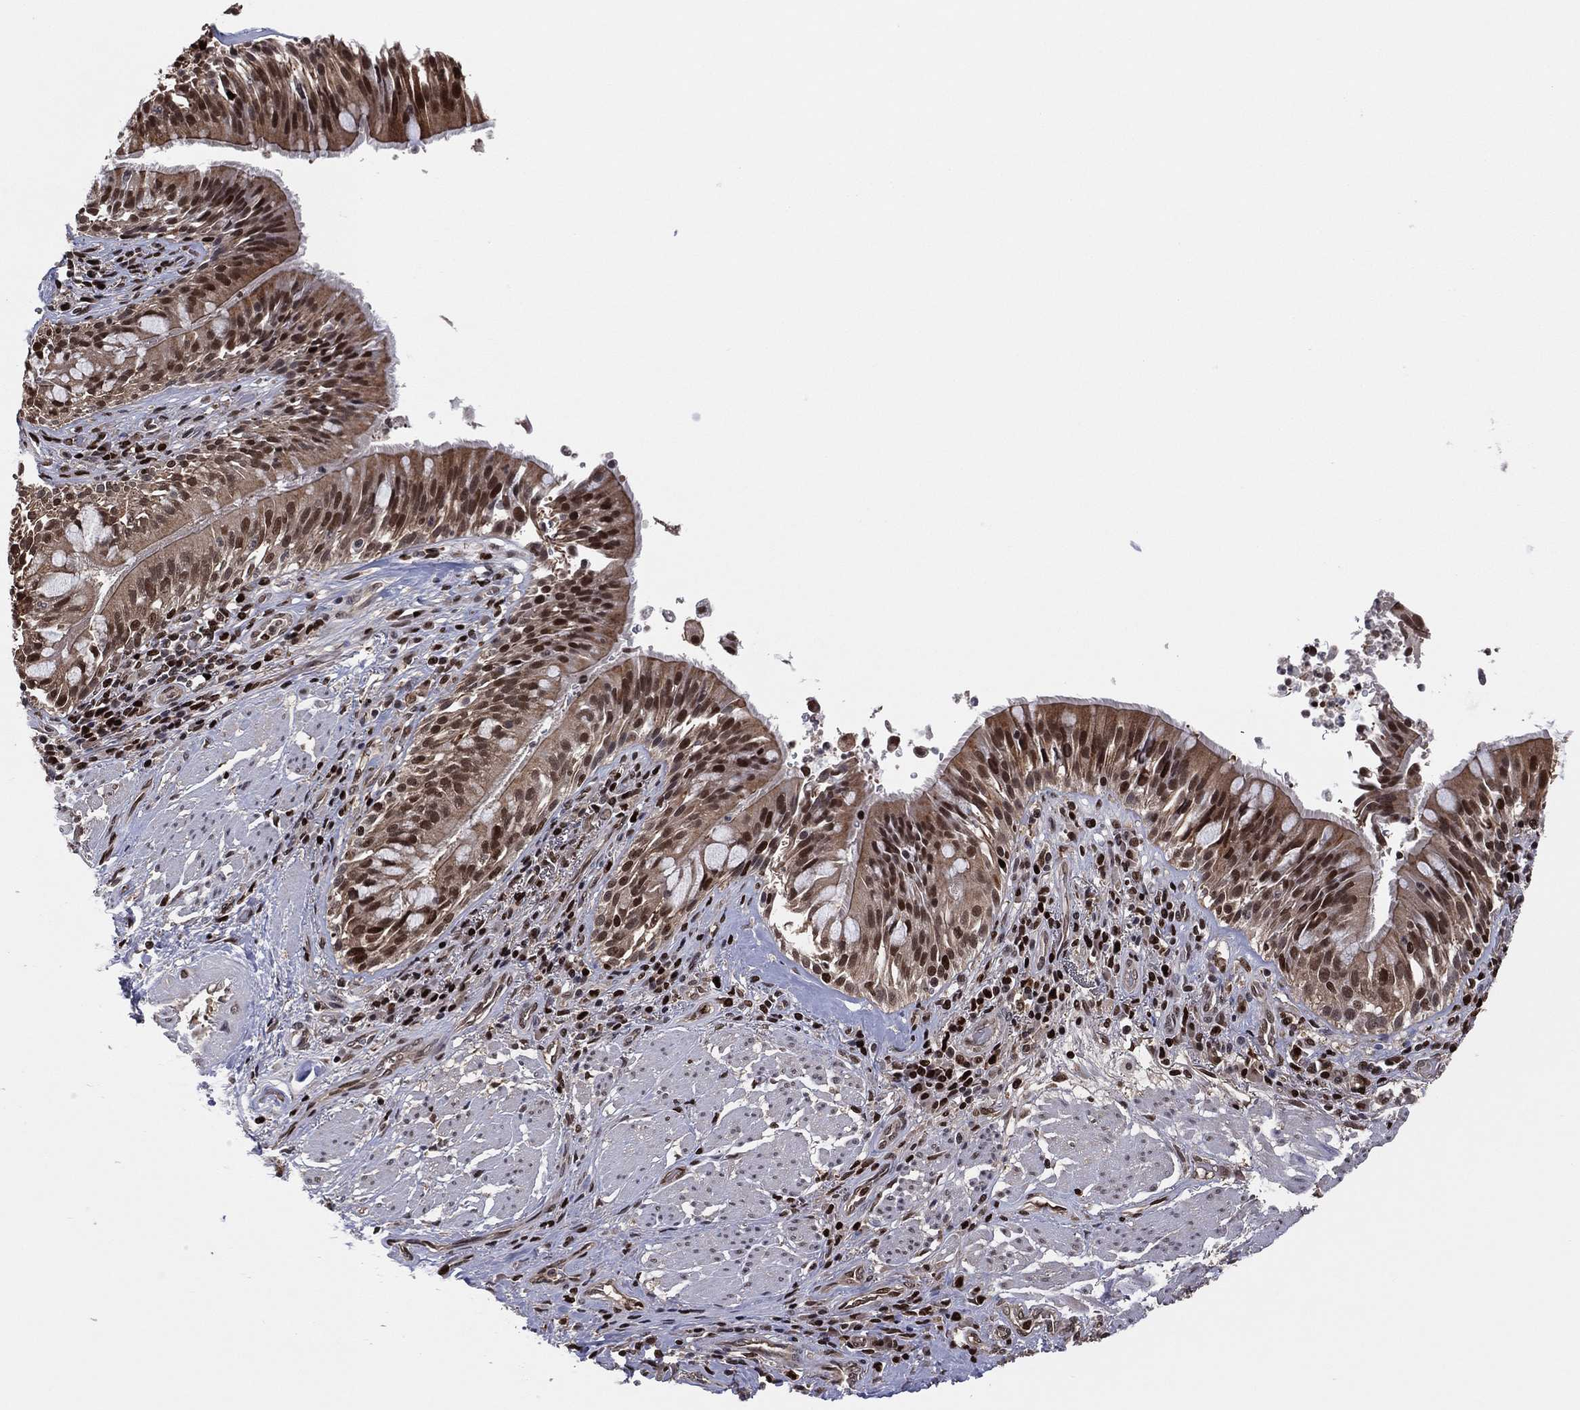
{"staining": {"intensity": "strong", "quantity": "25%-75%", "location": "cytoplasmic/membranous,nuclear"}, "tissue": "bronchus", "cell_type": "Respiratory epithelial cells", "image_type": "normal", "snomed": [{"axis": "morphology", "description": "Normal tissue, NOS"}, {"axis": "morphology", "description": "Squamous cell carcinoma, NOS"}, {"axis": "topography", "description": "Bronchus"}, {"axis": "topography", "description": "Lung"}], "caption": "Immunohistochemical staining of benign bronchus demonstrates 25%-75% levels of strong cytoplasmic/membranous,nuclear protein expression in about 25%-75% of respiratory epithelial cells.", "gene": "PSMA1", "patient": {"sex": "male", "age": 64}}